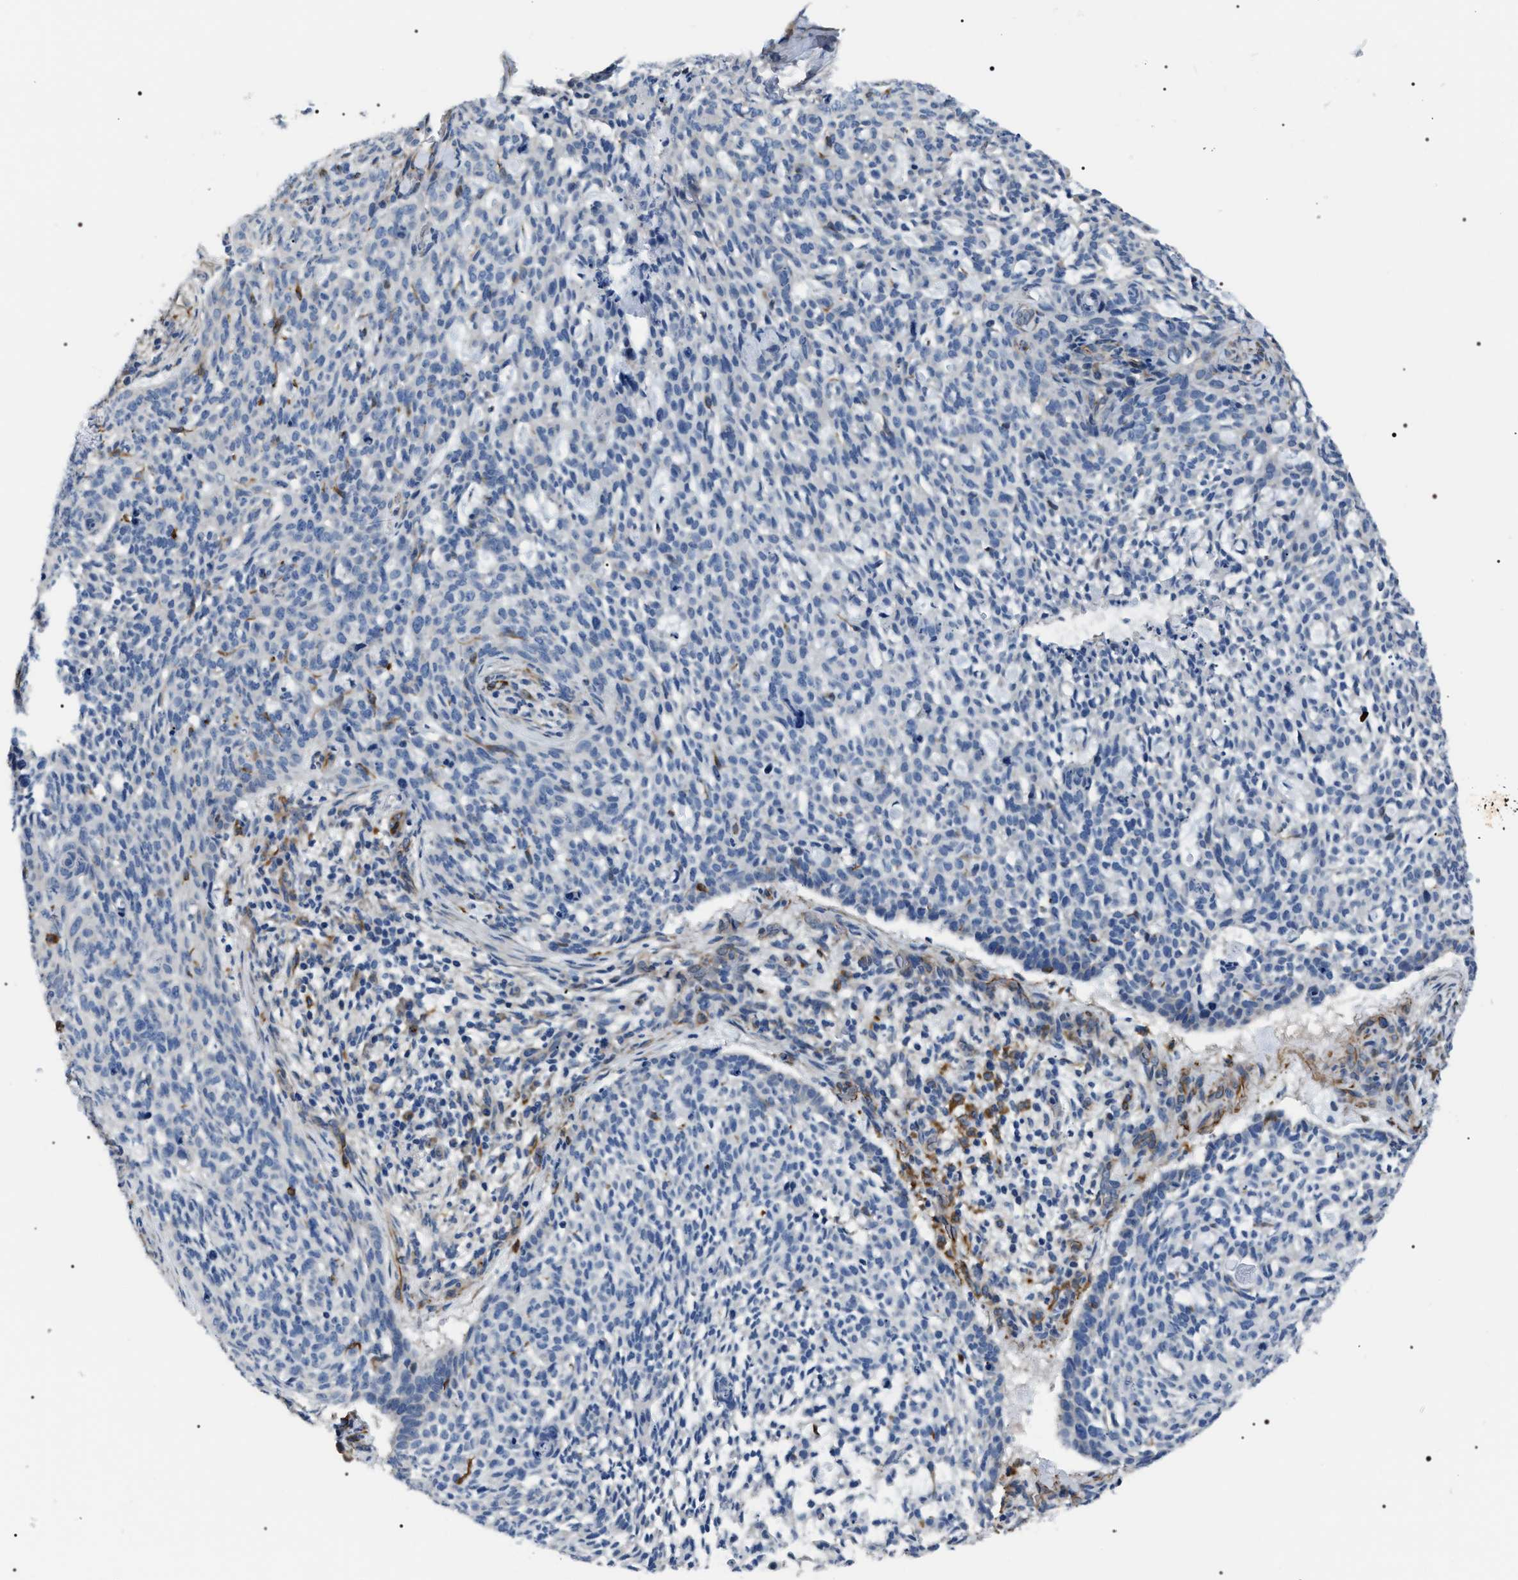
{"staining": {"intensity": "negative", "quantity": "none", "location": "none"}, "tissue": "skin cancer", "cell_type": "Tumor cells", "image_type": "cancer", "snomed": [{"axis": "morphology", "description": "Basal cell carcinoma"}, {"axis": "topography", "description": "Skin"}], "caption": "Skin cancer was stained to show a protein in brown. There is no significant staining in tumor cells.", "gene": "PKD1L1", "patient": {"sex": "female", "age": 64}}